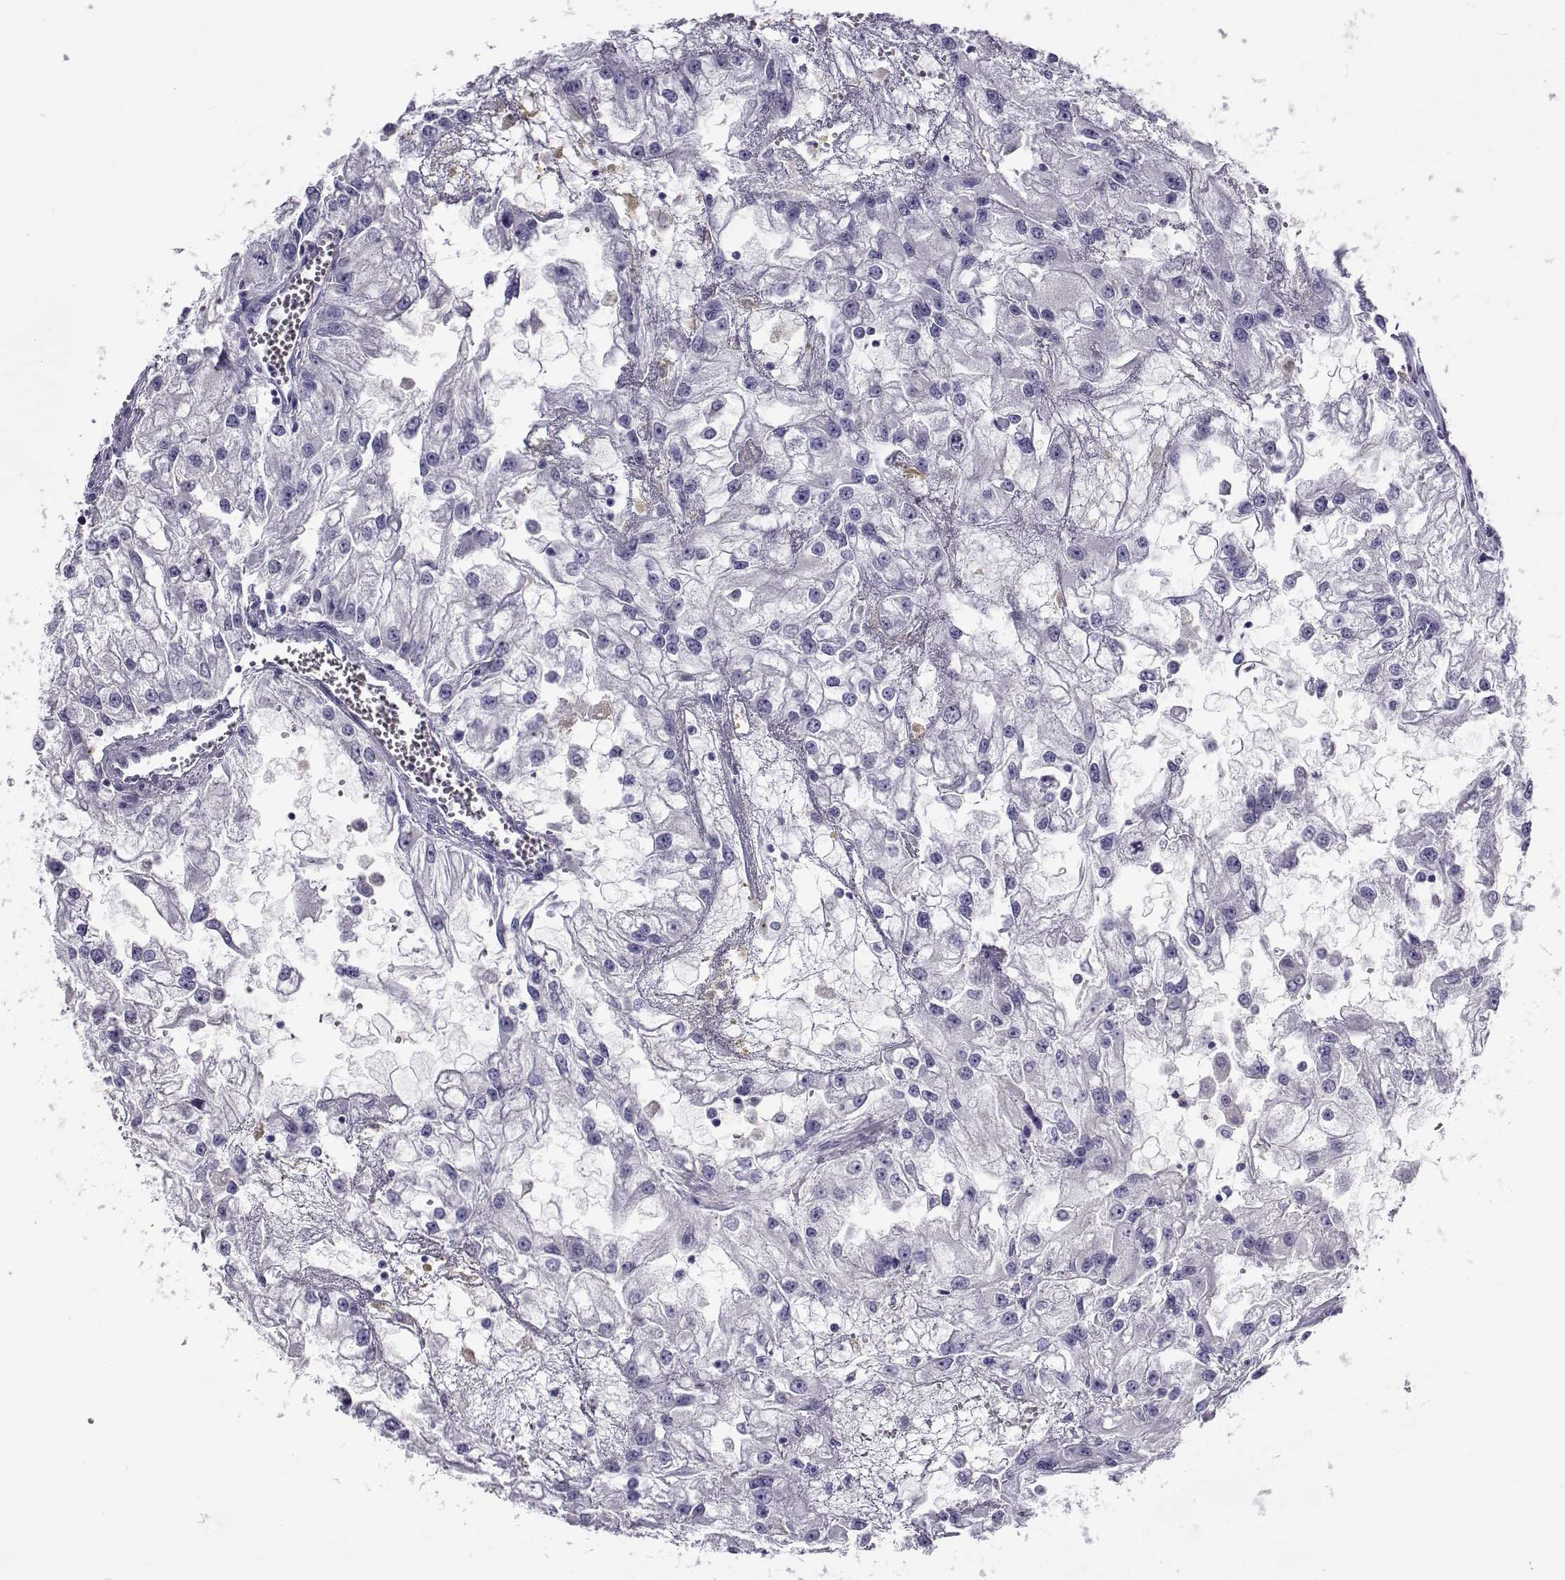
{"staining": {"intensity": "negative", "quantity": "none", "location": "none"}, "tissue": "renal cancer", "cell_type": "Tumor cells", "image_type": "cancer", "snomed": [{"axis": "morphology", "description": "Adenocarcinoma, NOS"}, {"axis": "topography", "description": "Kidney"}], "caption": "Renal cancer was stained to show a protein in brown. There is no significant expression in tumor cells. The staining is performed using DAB (3,3'-diaminobenzidine) brown chromogen with nuclei counter-stained in using hematoxylin.", "gene": "RHOXF2", "patient": {"sex": "male", "age": 59}}